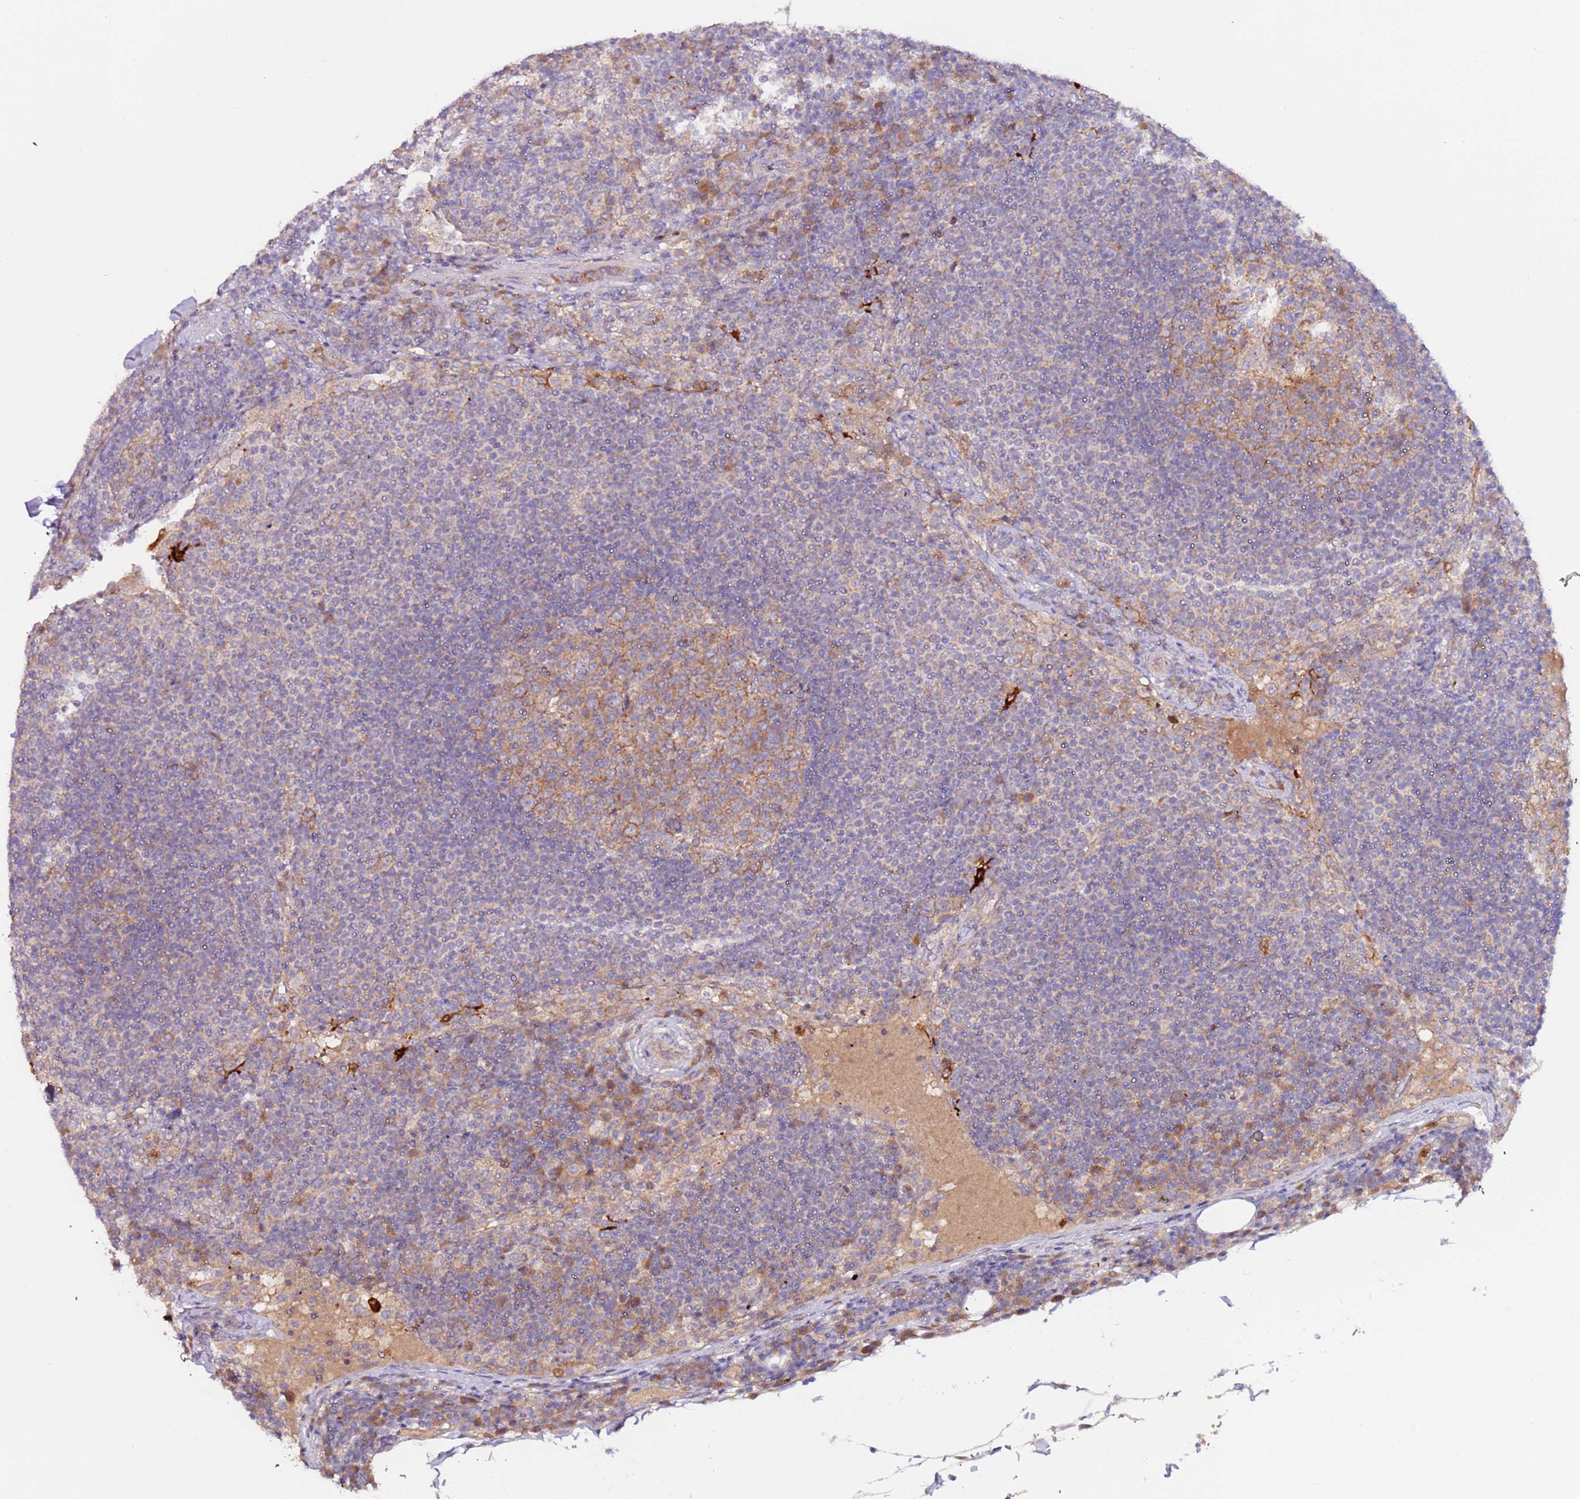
{"staining": {"intensity": "moderate", "quantity": ">75%", "location": "cytoplasmic/membranous"}, "tissue": "lymph node", "cell_type": "Germinal center cells", "image_type": "normal", "snomed": [{"axis": "morphology", "description": "Normal tissue, NOS"}, {"axis": "topography", "description": "Lymph node"}], "caption": "About >75% of germinal center cells in benign human lymph node exhibit moderate cytoplasmic/membranous protein staining as visualized by brown immunohistochemical staining.", "gene": "FLVCR1", "patient": {"sex": "female", "age": 53}}